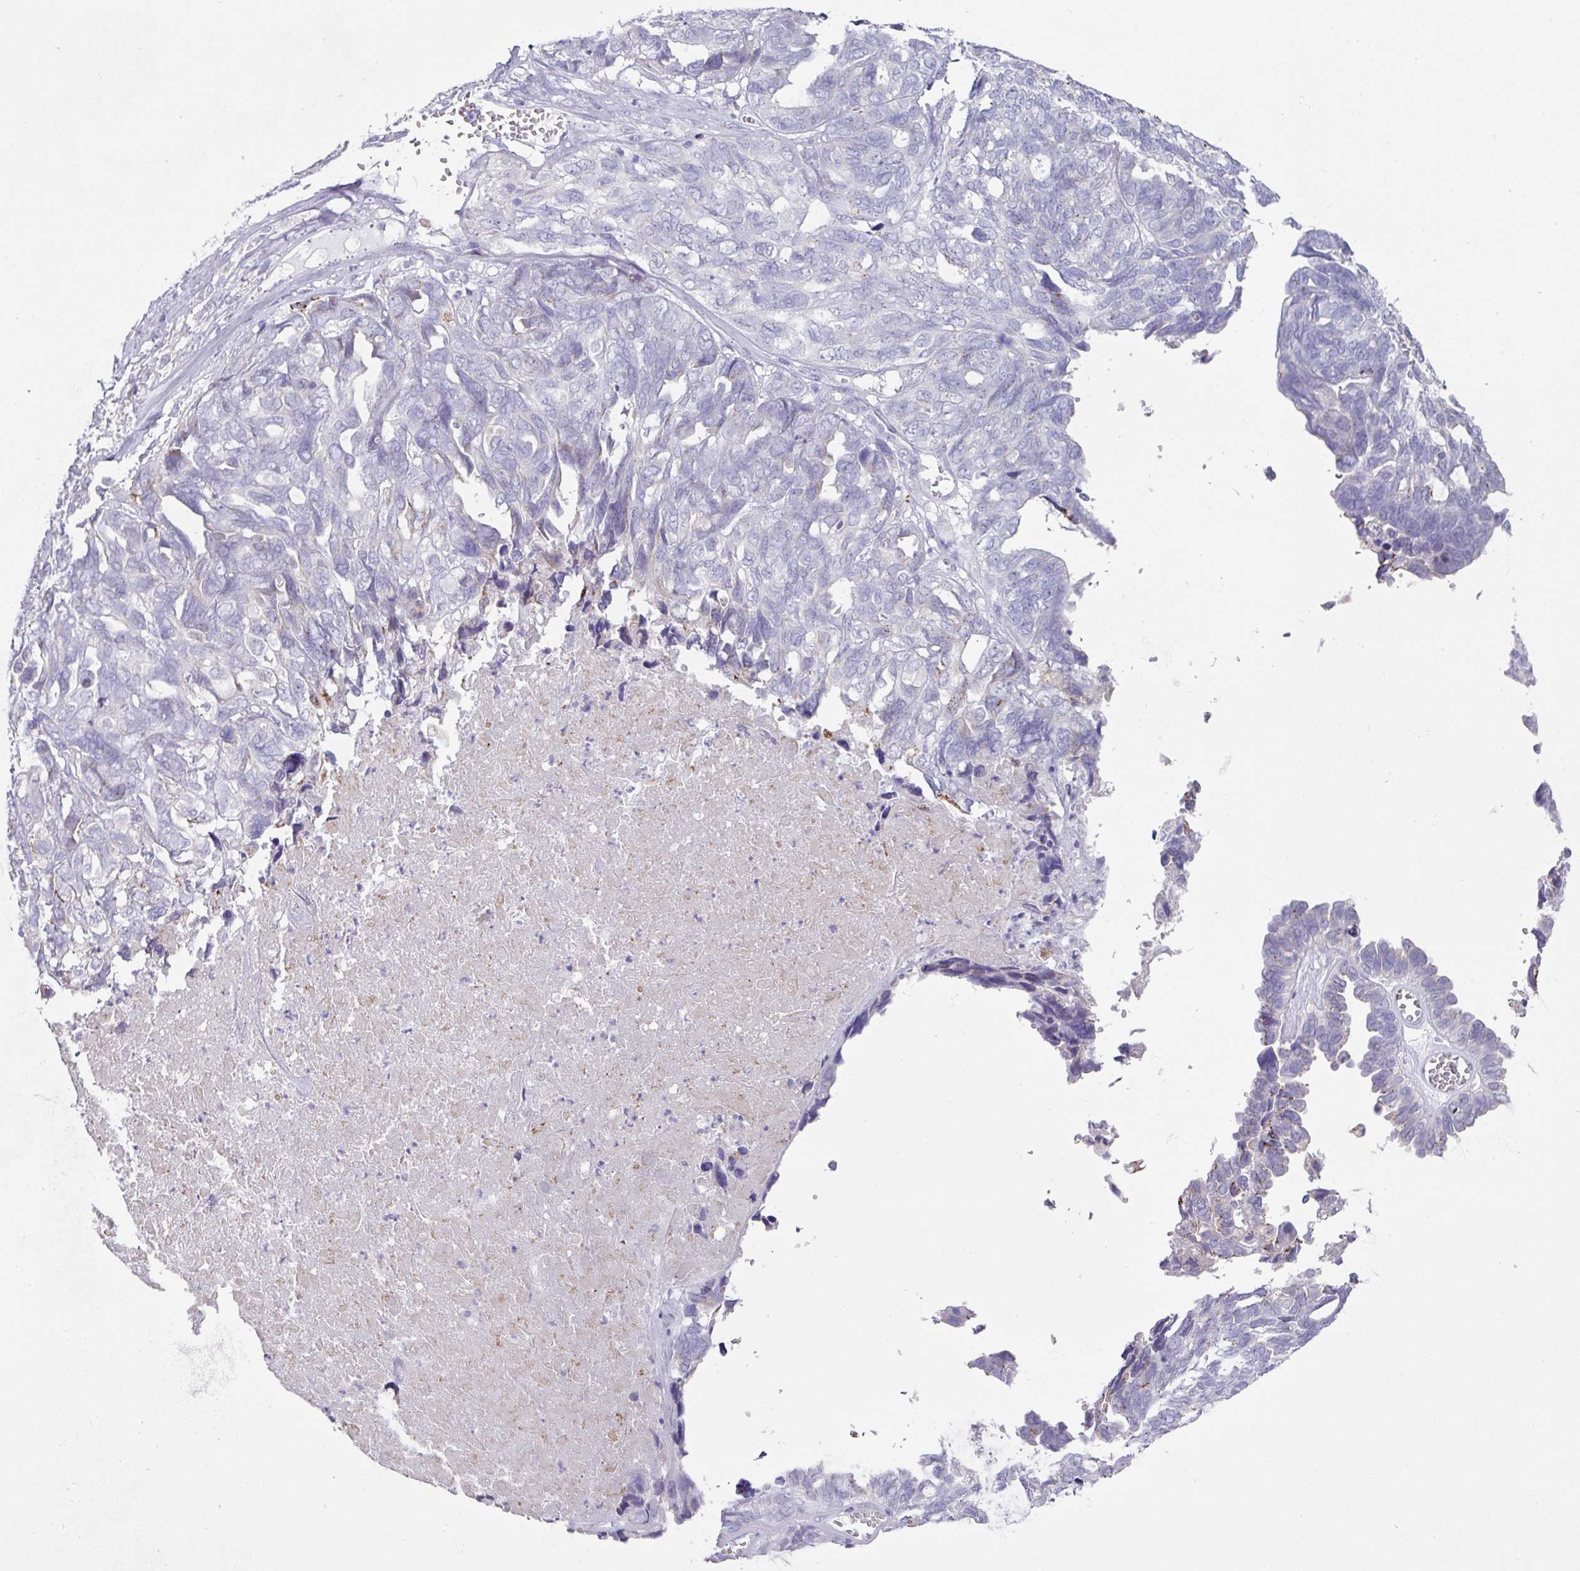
{"staining": {"intensity": "negative", "quantity": "none", "location": "none"}, "tissue": "ovarian cancer", "cell_type": "Tumor cells", "image_type": "cancer", "snomed": [{"axis": "morphology", "description": "Cystadenocarcinoma, serous, NOS"}, {"axis": "topography", "description": "Ovary"}], "caption": "Immunohistochemistry (IHC) micrograph of neoplastic tissue: human serous cystadenocarcinoma (ovarian) stained with DAB displays no significant protein expression in tumor cells. (Brightfield microscopy of DAB (3,3'-diaminobenzidine) immunohistochemistry at high magnification).", "gene": "VKORC1L1", "patient": {"sex": "female", "age": 79}}